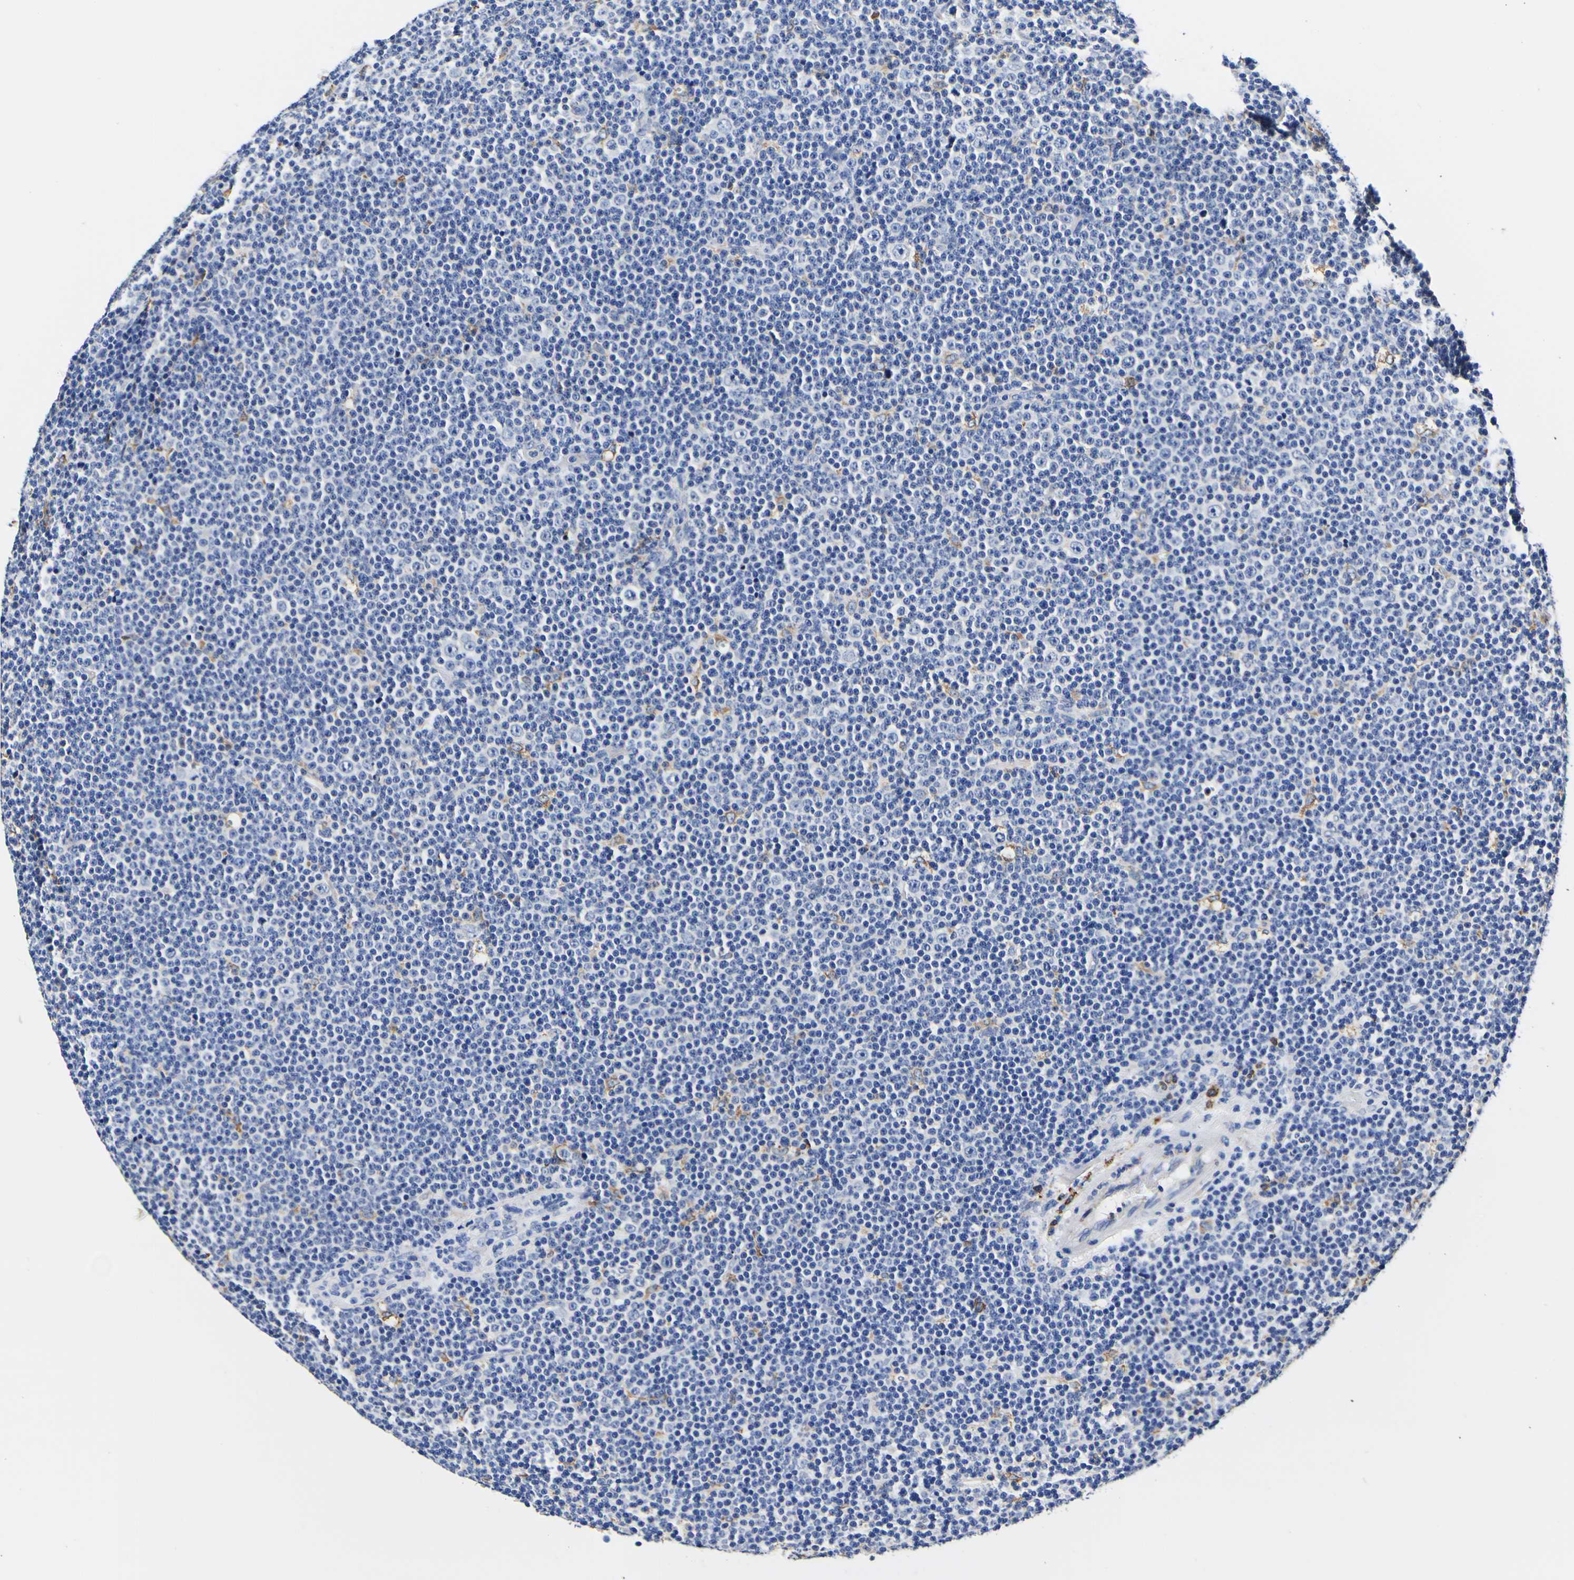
{"staining": {"intensity": "negative", "quantity": "none", "location": "none"}, "tissue": "lymphoma", "cell_type": "Tumor cells", "image_type": "cancer", "snomed": [{"axis": "morphology", "description": "Malignant lymphoma, non-Hodgkin's type, Low grade"}, {"axis": "topography", "description": "Lymph node"}], "caption": "Immunohistochemistry (IHC) image of neoplastic tissue: human lymphoma stained with DAB (3,3'-diaminobenzidine) reveals no significant protein expression in tumor cells.", "gene": "P4HB", "patient": {"sex": "female", "age": 67}}